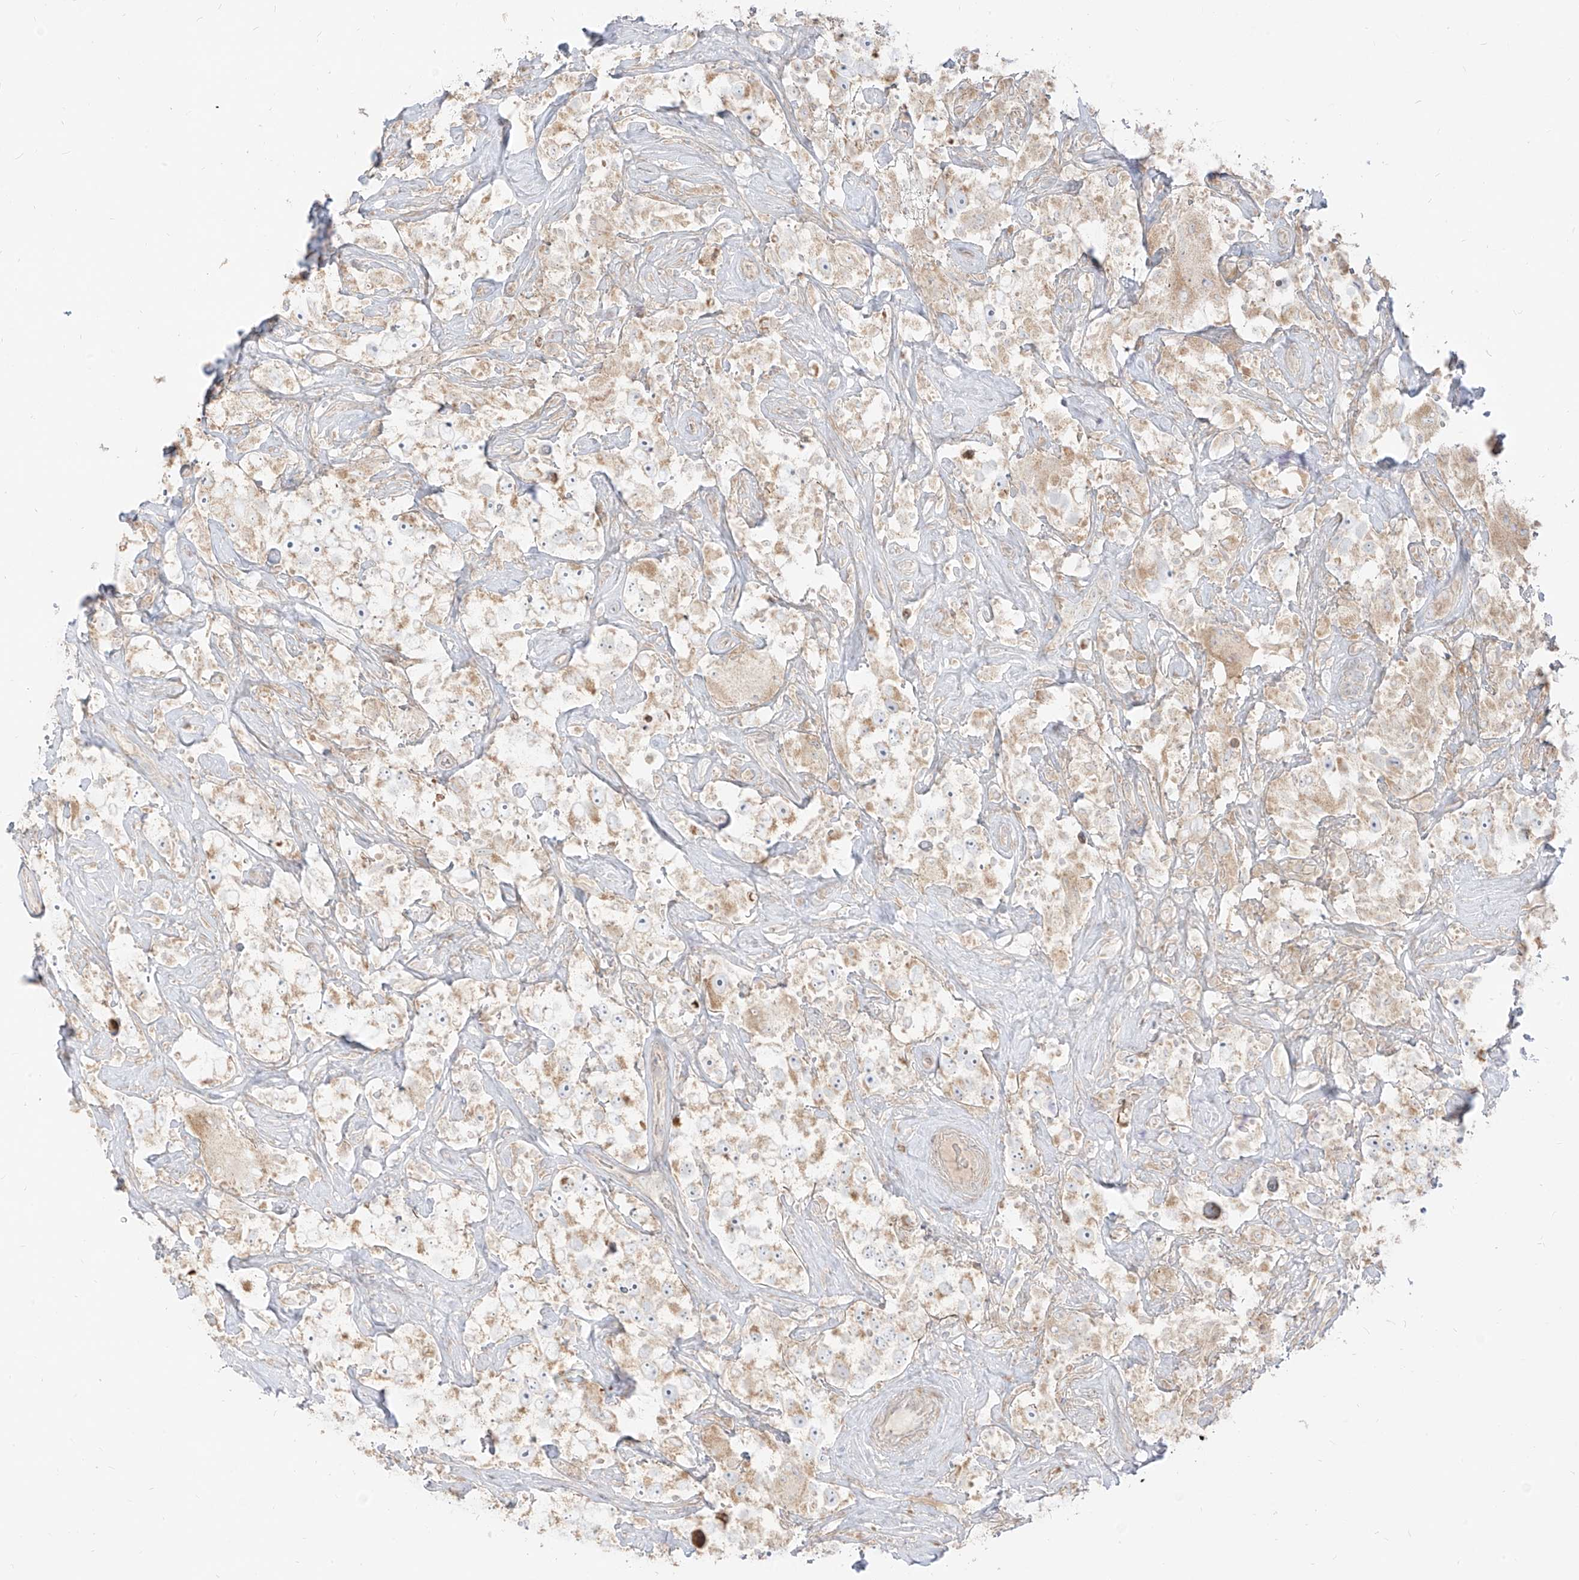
{"staining": {"intensity": "weak", "quantity": "25%-75%", "location": "cytoplasmic/membranous"}, "tissue": "testis cancer", "cell_type": "Tumor cells", "image_type": "cancer", "snomed": [{"axis": "morphology", "description": "Seminoma, NOS"}, {"axis": "topography", "description": "Testis"}], "caption": "Testis cancer (seminoma) tissue demonstrates weak cytoplasmic/membranous positivity in about 25%-75% of tumor cells", "gene": "ZIM3", "patient": {"sex": "male", "age": 49}}